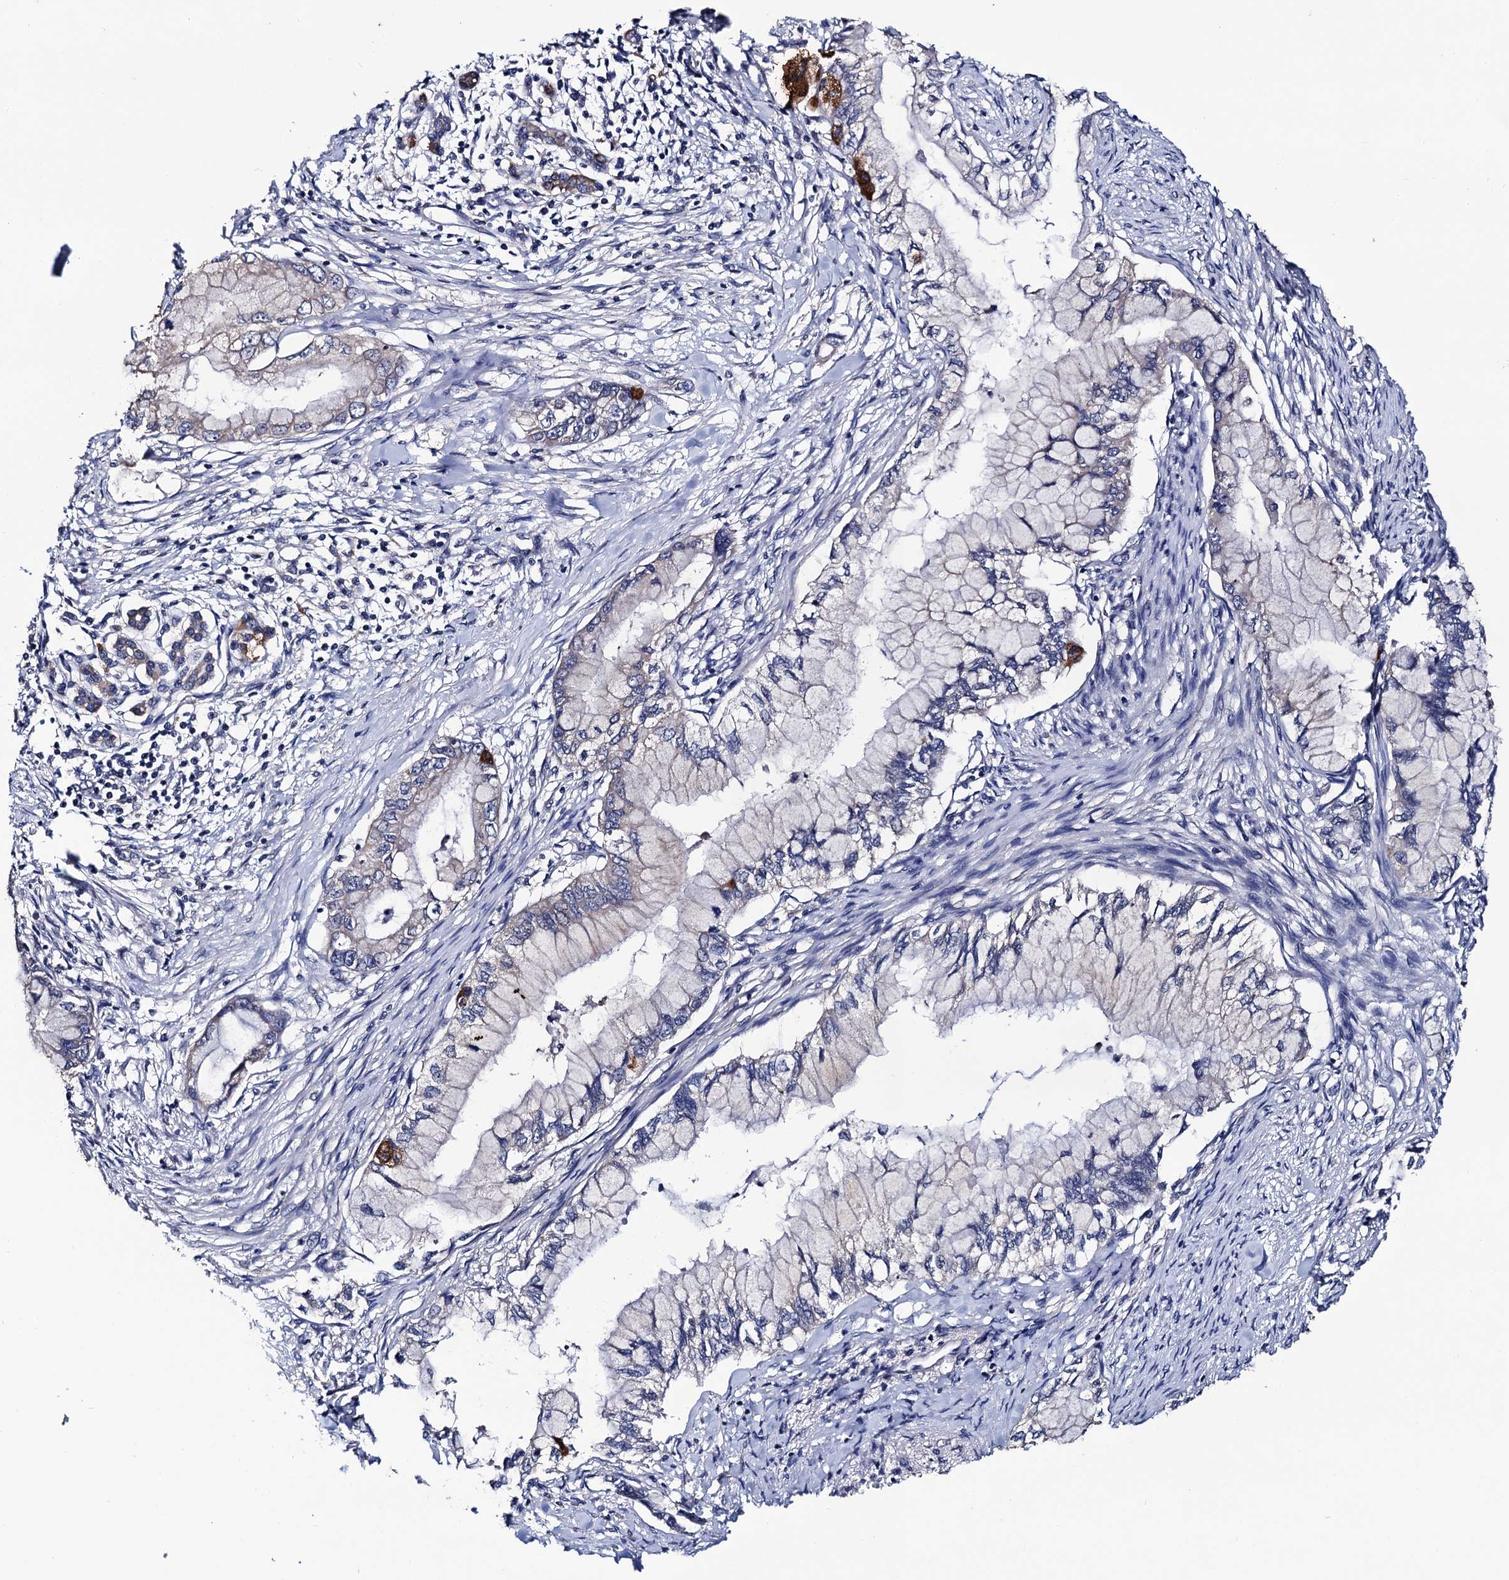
{"staining": {"intensity": "negative", "quantity": "none", "location": "none"}, "tissue": "pancreatic cancer", "cell_type": "Tumor cells", "image_type": "cancer", "snomed": [{"axis": "morphology", "description": "Adenocarcinoma, NOS"}, {"axis": "topography", "description": "Pancreas"}], "caption": "IHC histopathology image of neoplastic tissue: human pancreatic cancer stained with DAB shows no significant protein positivity in tumor cells.", "gene": "RGS11", "patient": {"sex": "male", "age": 48}}